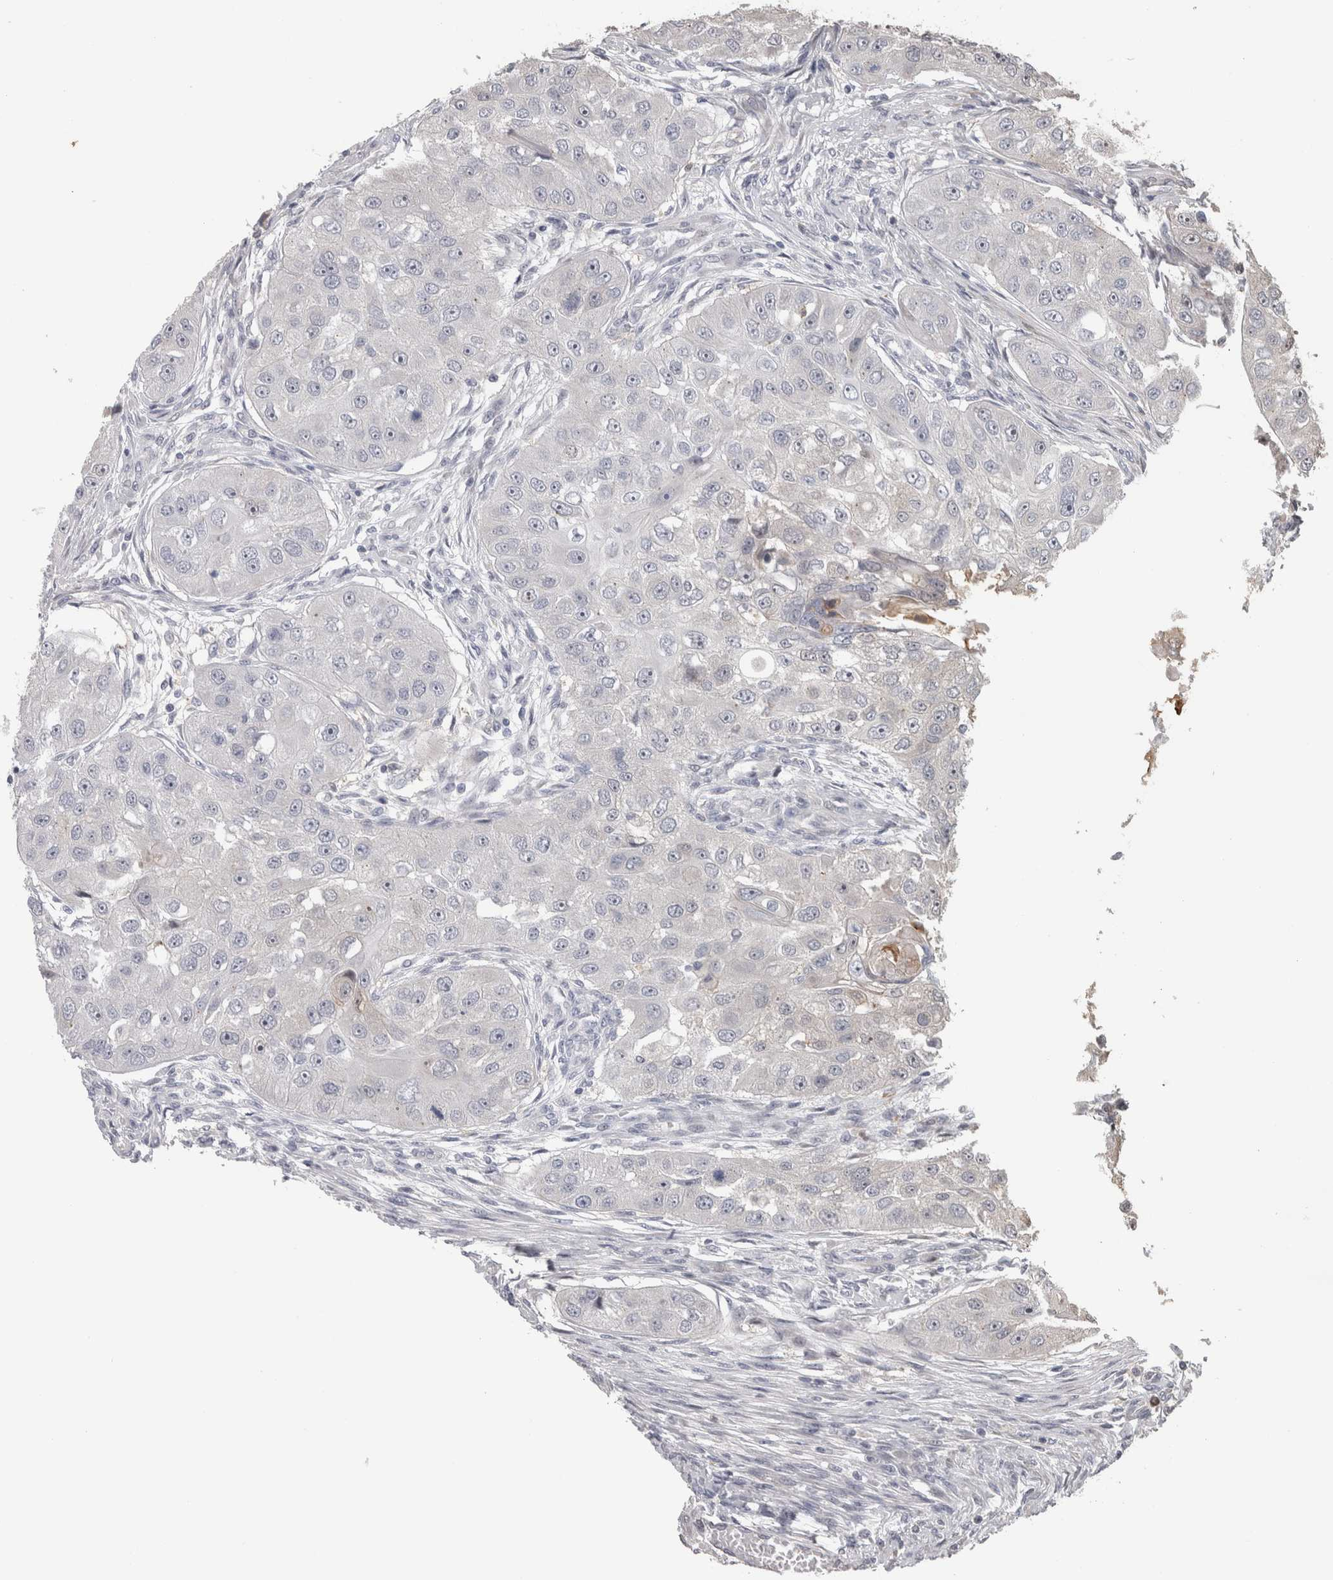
{"staining": {"intensity": "negative", "quantity": "none", "location": "none"}, "tissue": "head and neck cancer", "cell_type": "Tumor cells", "image_type": "cancer", "snomed": [{"axis": "morphology", "description": "Normal tissue, NOS"}, {"axis": "morphology", "description": "Squamous cell carcinoma, NOS"}, {"axis": "topography", "description": "Skeletal muscle"}, {"axis": "topography", "description": "Head-Neck"}], "caption": "High power microscopy photomicrograph of an immunohistochemistry histopathology image of head and neck squamous cell carcinoma, revealing no significant positivity in tumor cells. (Immunohistochemistry, brightfield microscopy, high magnification).", "gene": "USH1G", "patient": {"sex": "male", "age": 51}}